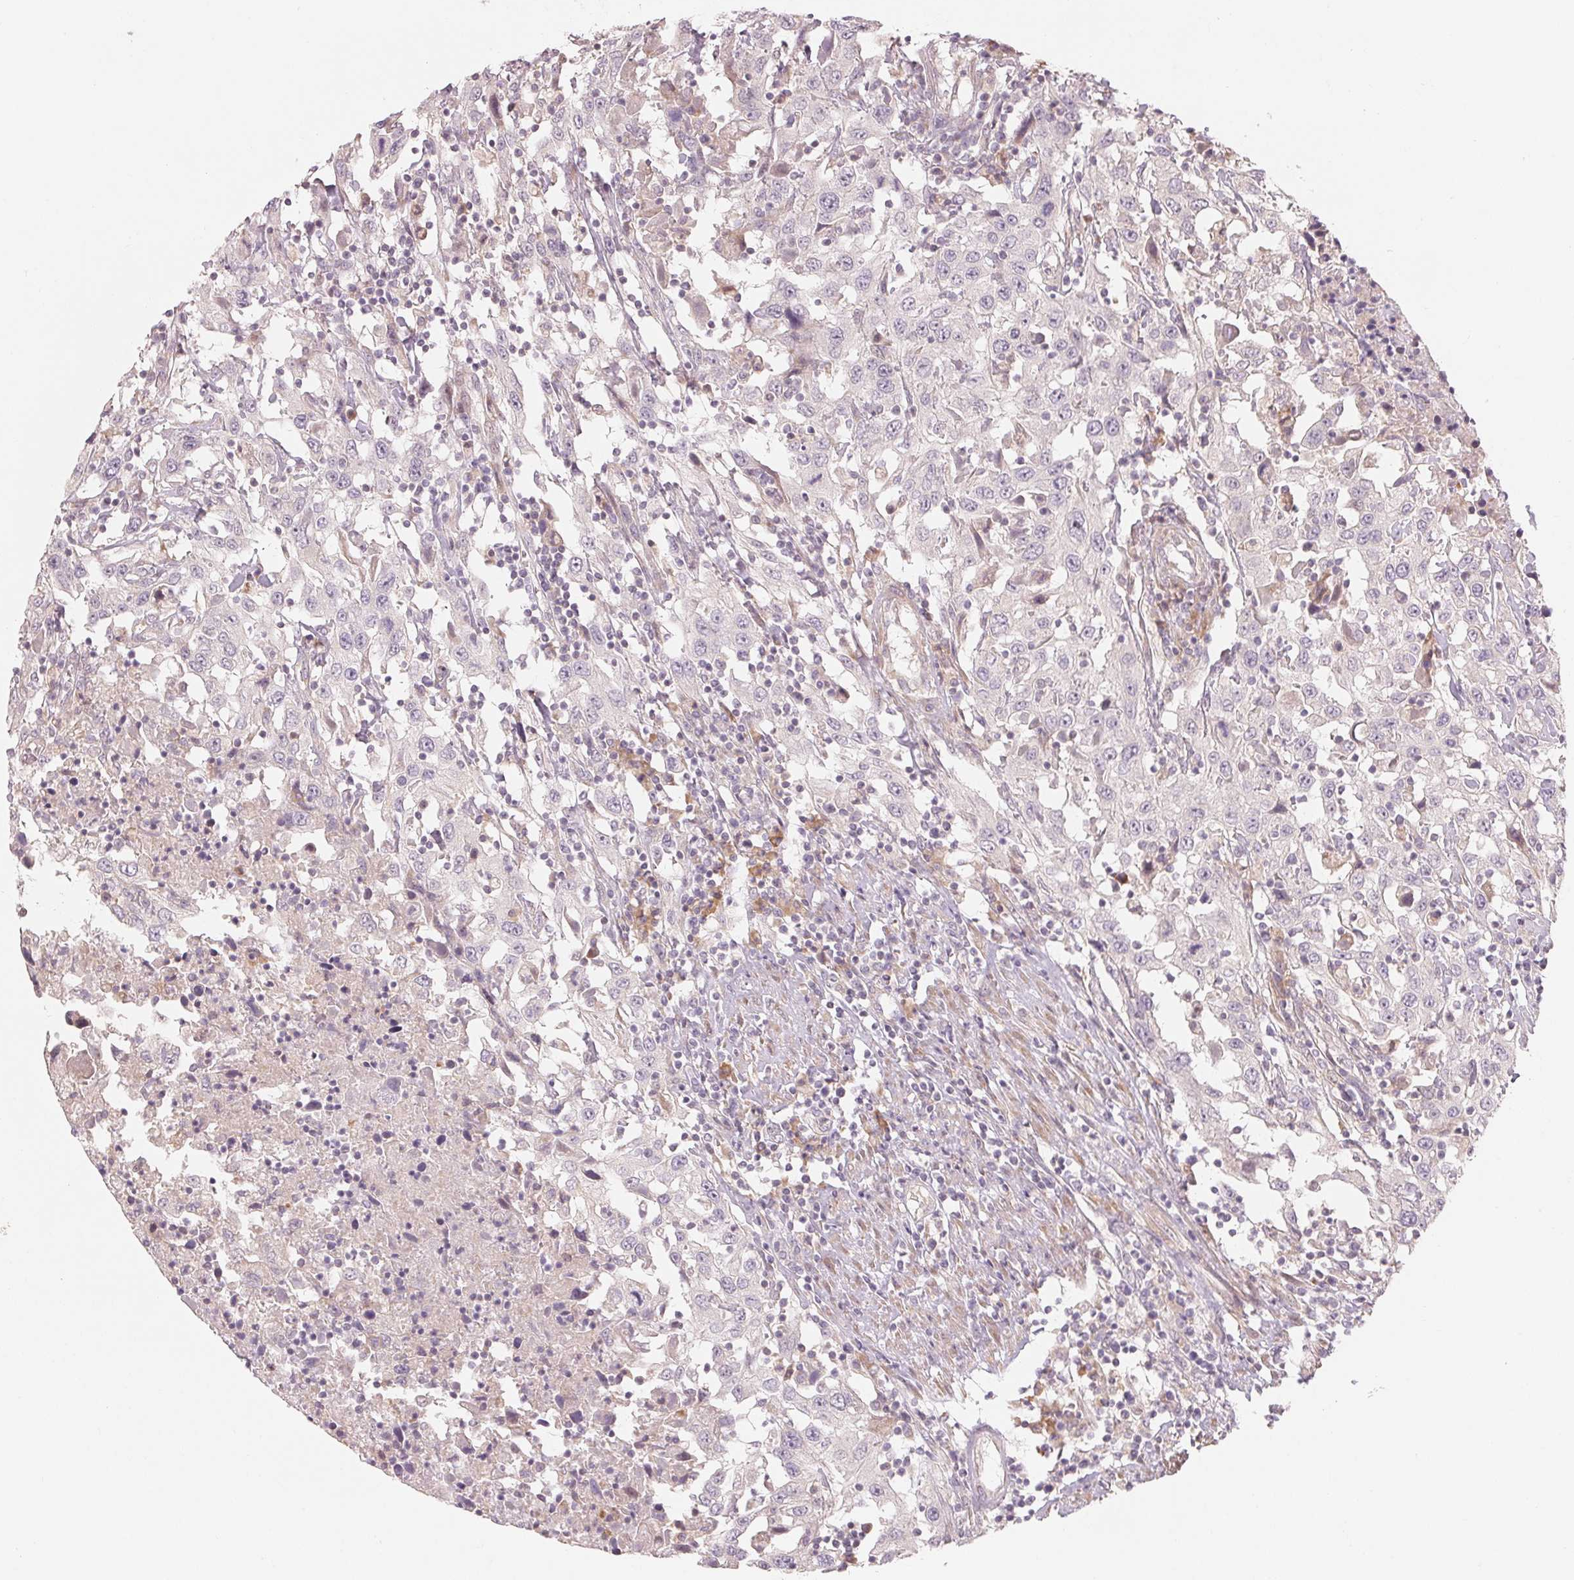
{"staining": {"intensity": "negative", "quantity": "none", "location": "none"}, "tissue": "urothelial cancer", "cell_type": "Tumor cells", "image_type": "cancer", "snomed": [{"axis": "morphology", "description": "Urothelial carcinoma, High grade"}, {"axis": "topography", "description": "Urinary bladder"}], "caption": "Tumor cells show no significant expression in high-grade urothelial carcinoma.", "gene": "DENND2C", "patient": {"sex": "male", "age": 61}}